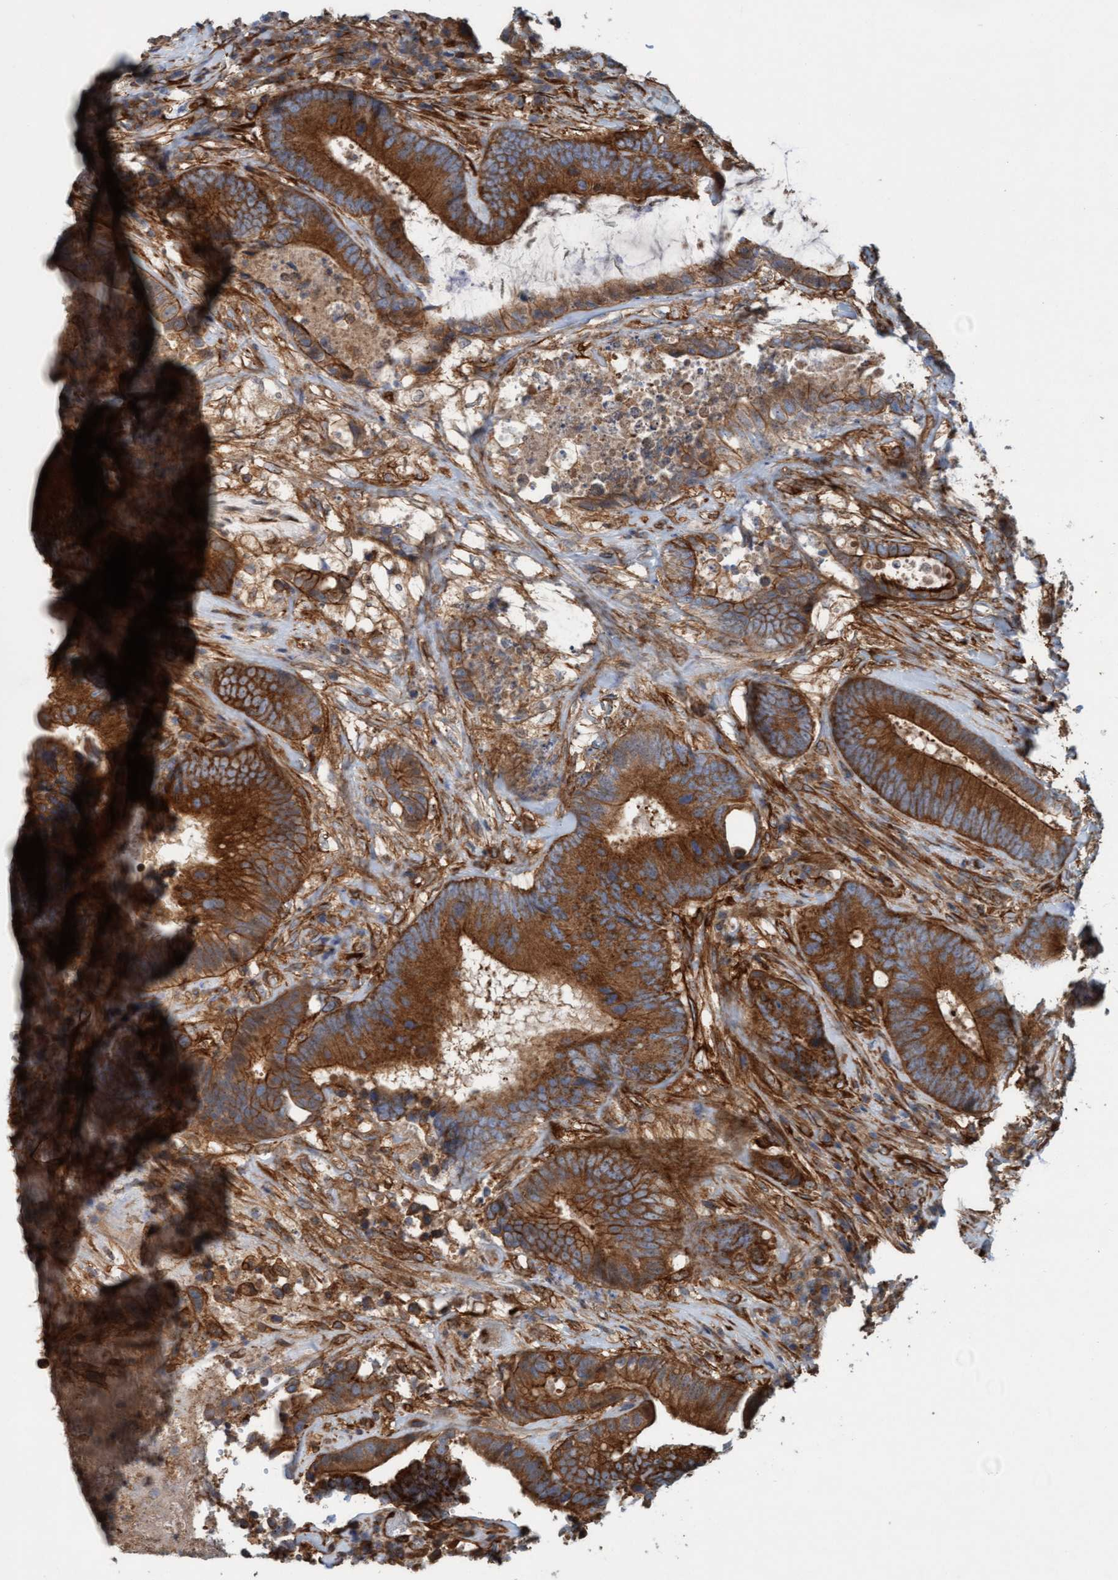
{"staining": {"intensity": "strong", "quantity": ">75%", "location": "cytoplasmic/membranous"}, "tissue": "colorectal cancer", "cell_type": "Tumor cells", "image_type": "cancer", "snomed": [{"axis": "morphology", "description": "Adenocarcinoma, NOS"}, {"axis": "topography", "description": "Rectum"}], "caption": "Immunohistochemistry (IHC) micrograph of neoplastic tissue: colorectal adenocarcinoma stained using IHC shows high levels of strong protein expression localized specifically in the cytoplasmic/membranous of tumor cells, appearing as a cytoplasmic/membranous brown color.", "gene": "ERAL1", "patient": {"sex": "female", "age": 89}}